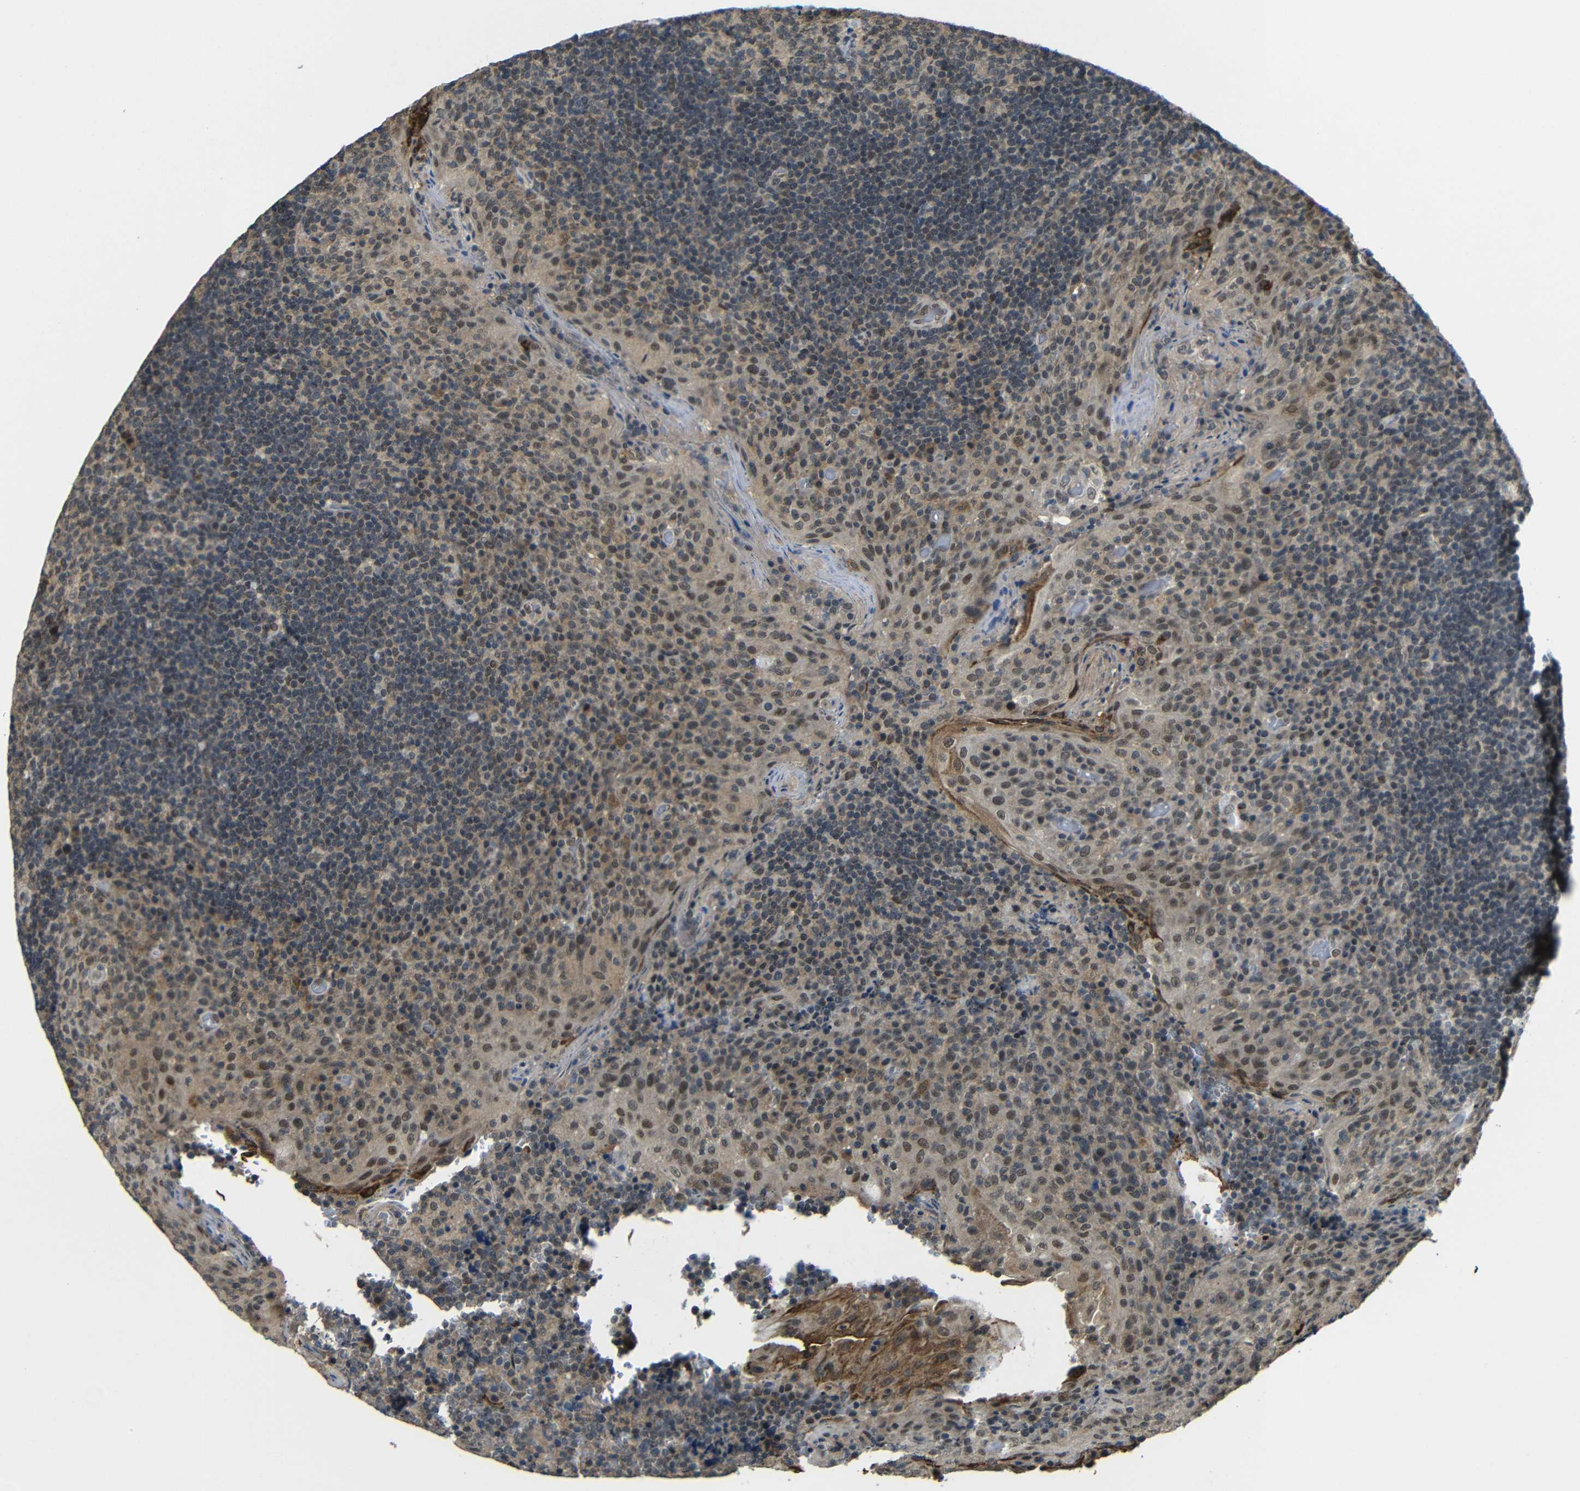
{"staining": {"intensity": "moderate", "quantity": "25%-75%", "location": "cytoplasmic/membranous,nuclear"}, "tissue": "tonsil", "cell_type": "Germinal center cells", "image_type": "normal", "snomed": [{"axis": "morphology", "description": "Normal tissue, NOS"}, {"axis": "topography", "description": "Tonsil"}], "caption": "Protein staining reveals moderate cytoplasmic/membranous,nuclear expression in about 25%-75% of germinal center cells in benign tonsil.", "gene": "FAM172A", "patient": {"sex": "male", "age": 17}}